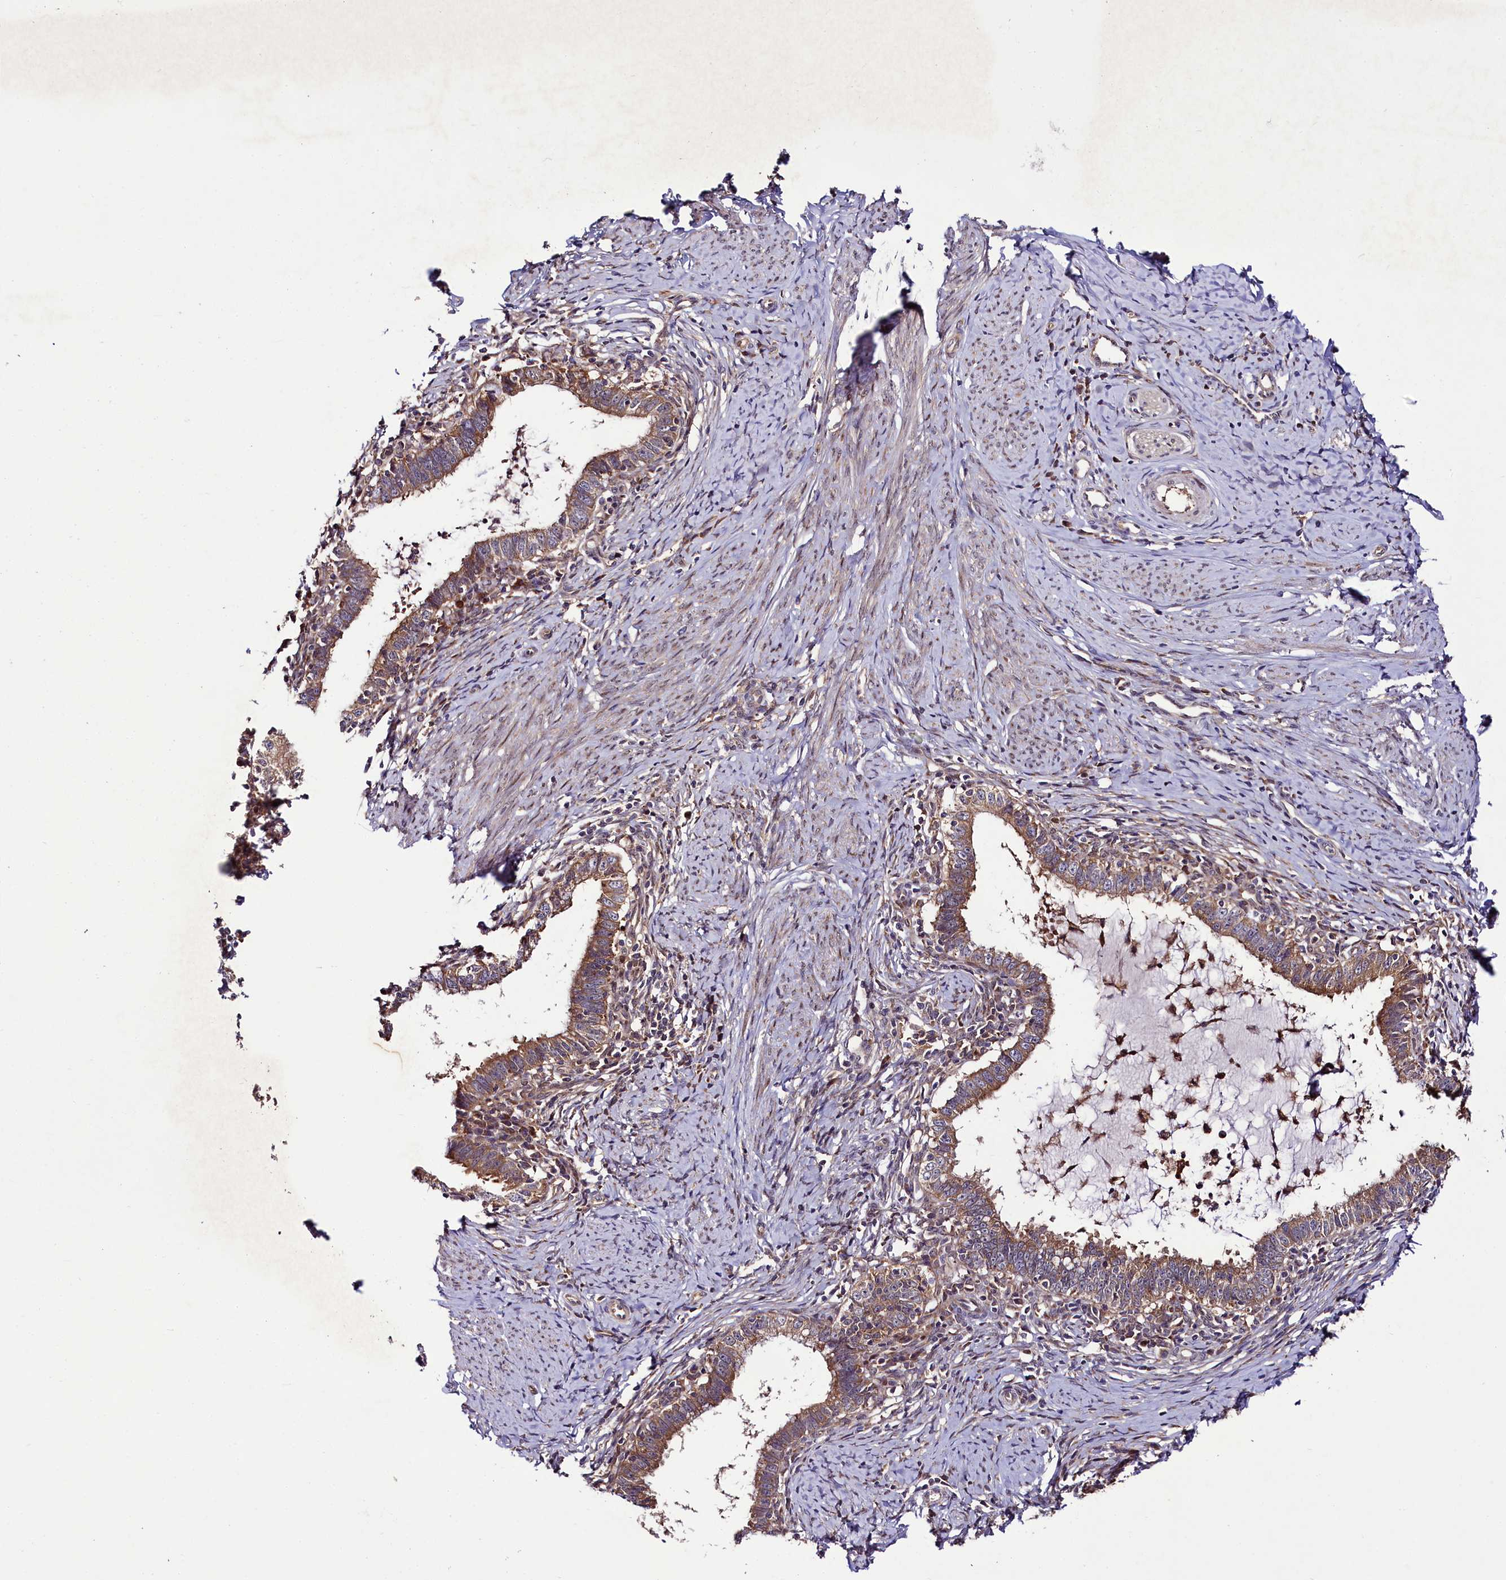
{"staining": {"intensity": "moderate", "quantity": ">75%", "location": "cytoplasmic/membranous"}, "tissue": "cervical cancer", "cell_type": "Tumor cells", "image_type": "cancer", "snomed": [{"axis": "morphology", "description": "Adenocarcinoma, NOS"}, {"axis": "topography", "description": "Cervix"}], "caption": "Protein expression analysis of cervical cancer shows moderate cytoplasmic/membranous staining in approximately >75% of tumor cells. (Brightfield microscopy of DAB IHC at high magnification).", "gene": "NAA25", "patient": {"sex": "female", "age": 36}}